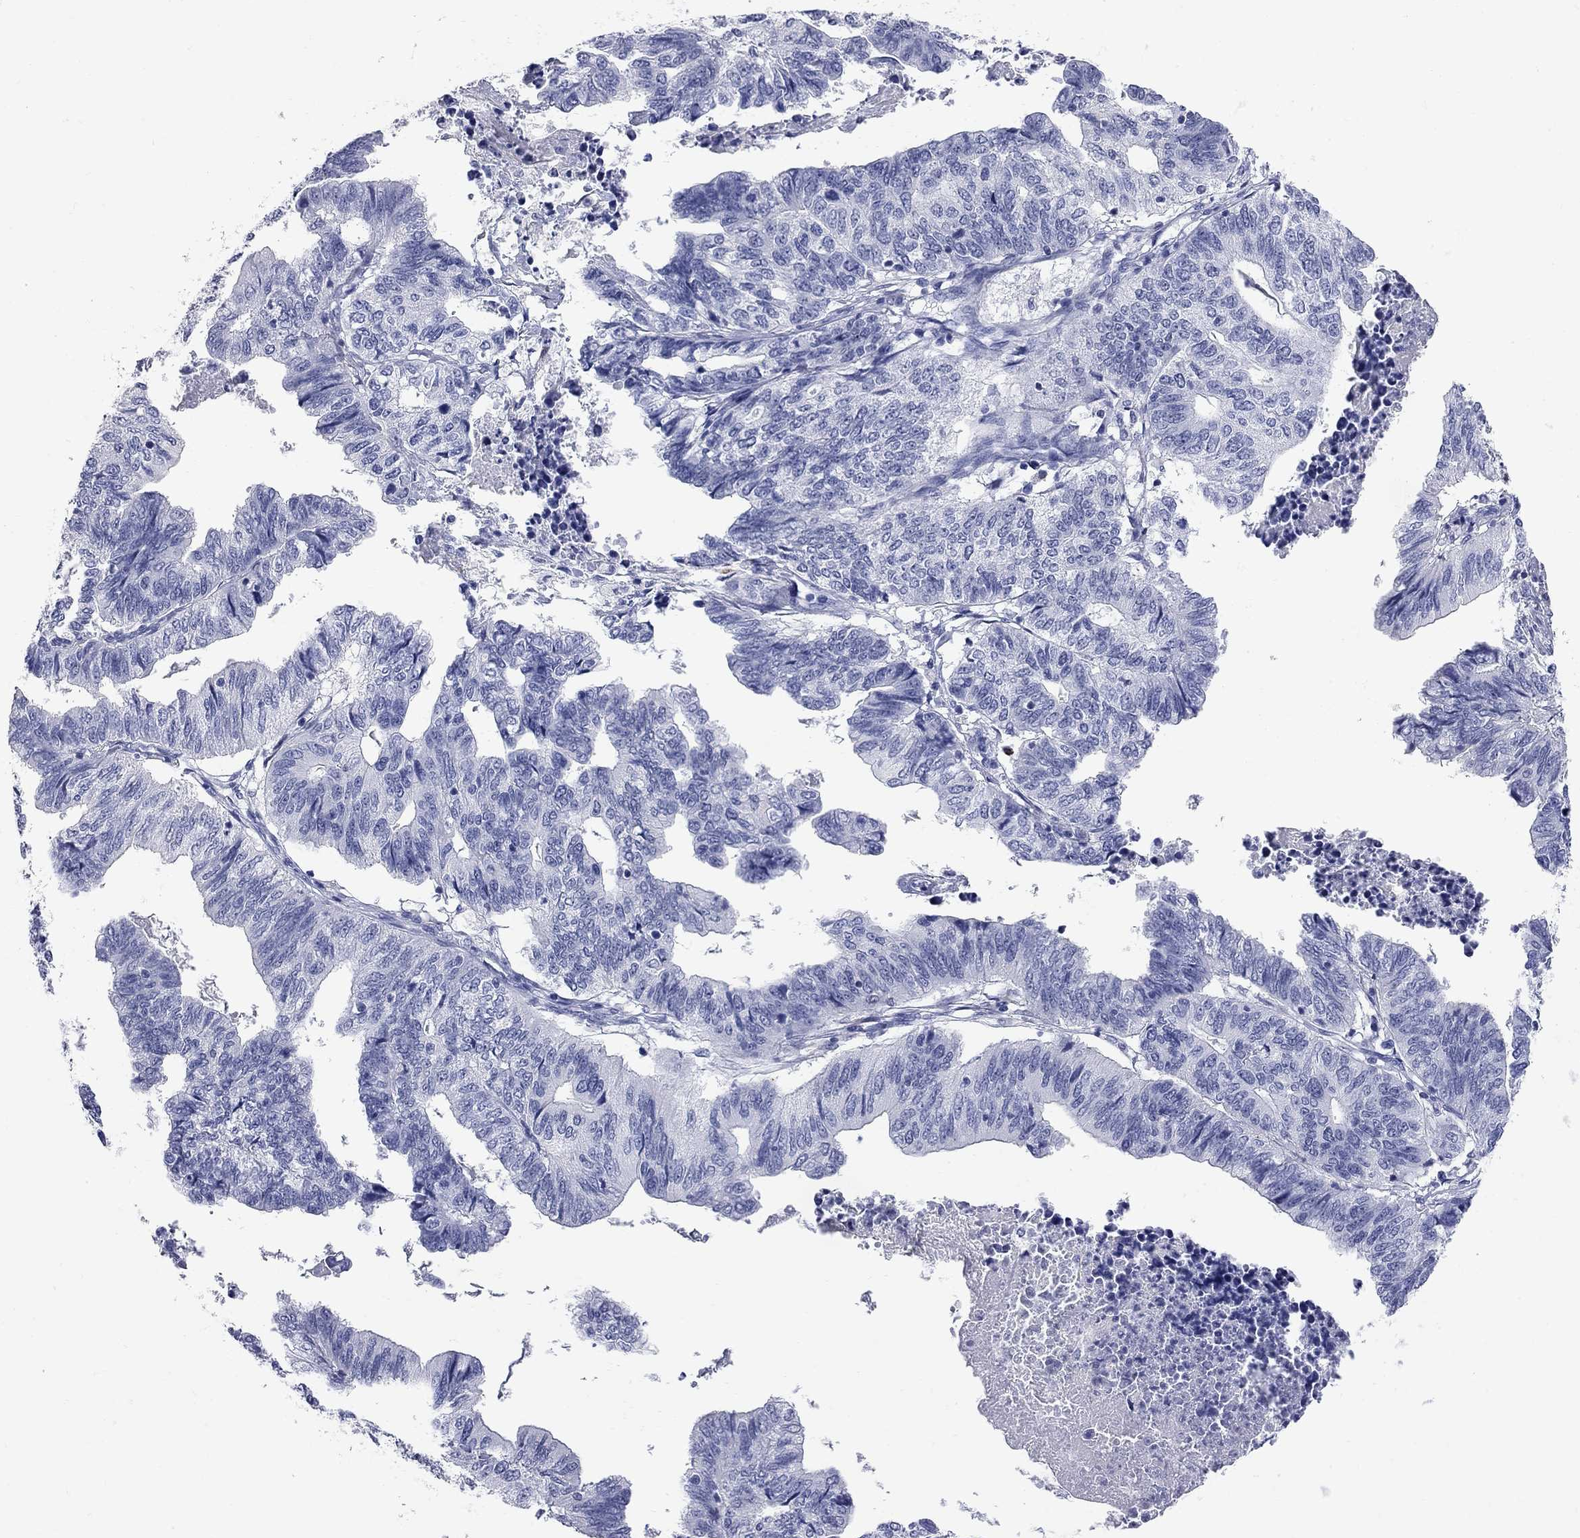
{"staining": {"intensity": "negative", "quantity": "none", "location": "none"}, "tissue": "stomach cancer", "cell_type": "Tumor cells", "image_type": "cancer", "snomed": [{"axis": "morphology", "description": "Adenocarcinoma, NOS"}, {"axis": "topography", "description": "Stomach, upper"}], "caption": "Tumor cells are negative for brown protein staining in stomach adenocarcinoma. (DAB immunohistochemistry with hematoxylin counter stain).", "gene": "FAM221B", "patient": {"sex": "female", "age": 67}}